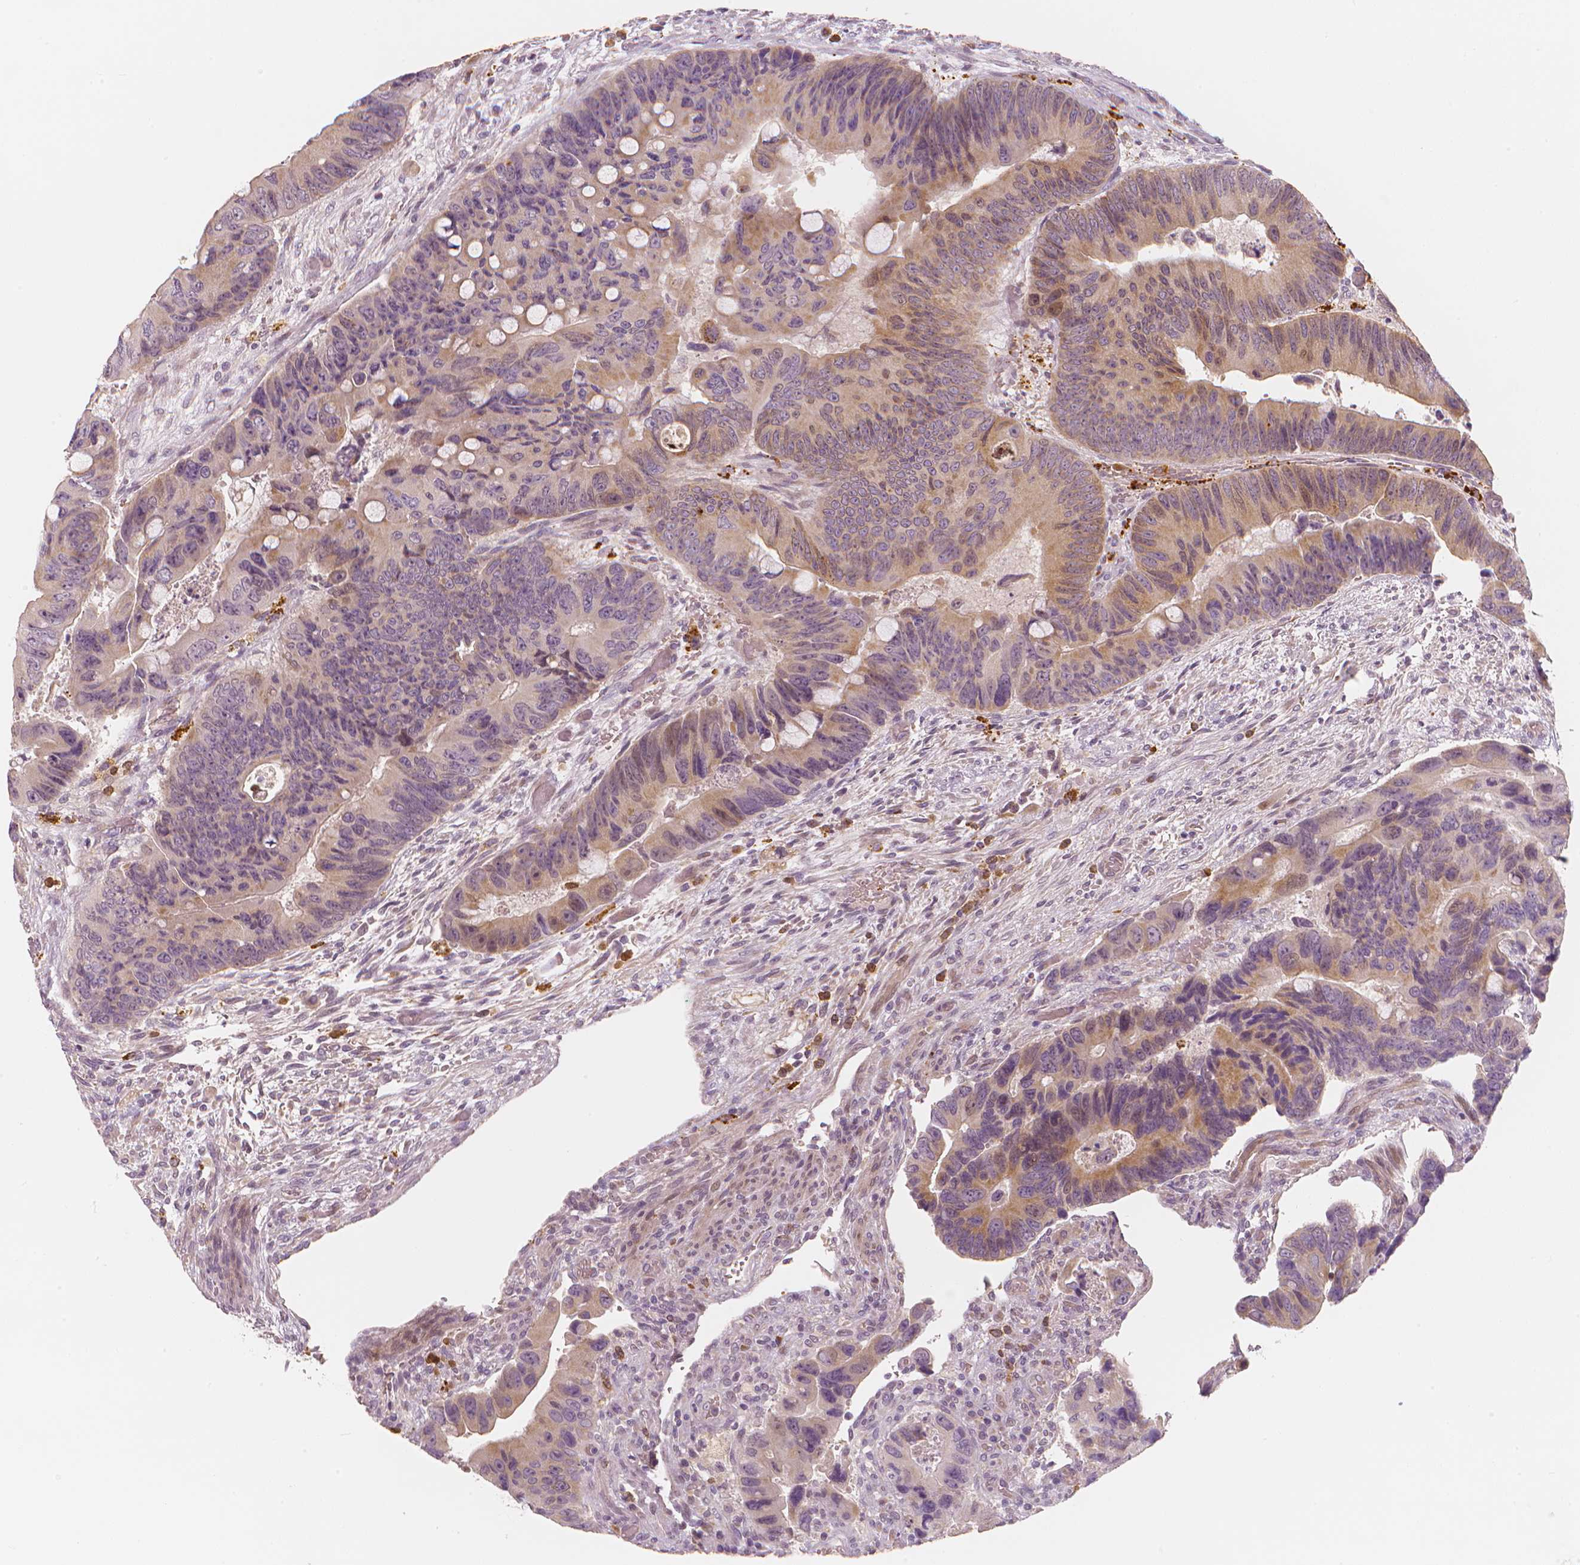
{"staining": {"intensity": "weak", "quantity": "<25%", "location": "cytoplasmic/membranous,nuclear"}, "tissue": "colorectal cancer", "cell_type": "Tumor cells", "image_type": "cancer", "snomed": [{"axis": "morphology", "description": "Adenocarcinoma, NOS"}, {"axis": "topography", "description": "Rectum"}], "caption": "High magnification brightfield microscopy of colorectal cancer (adenocarcinoma) stained with DAB (3,3'-diaminobenzidine) (brown) and counterstained with hematoxylin (blue): tumor cells show no significant staining.", "gene": "RNASE7", "patient": {"sex": "male", "age": 63}}